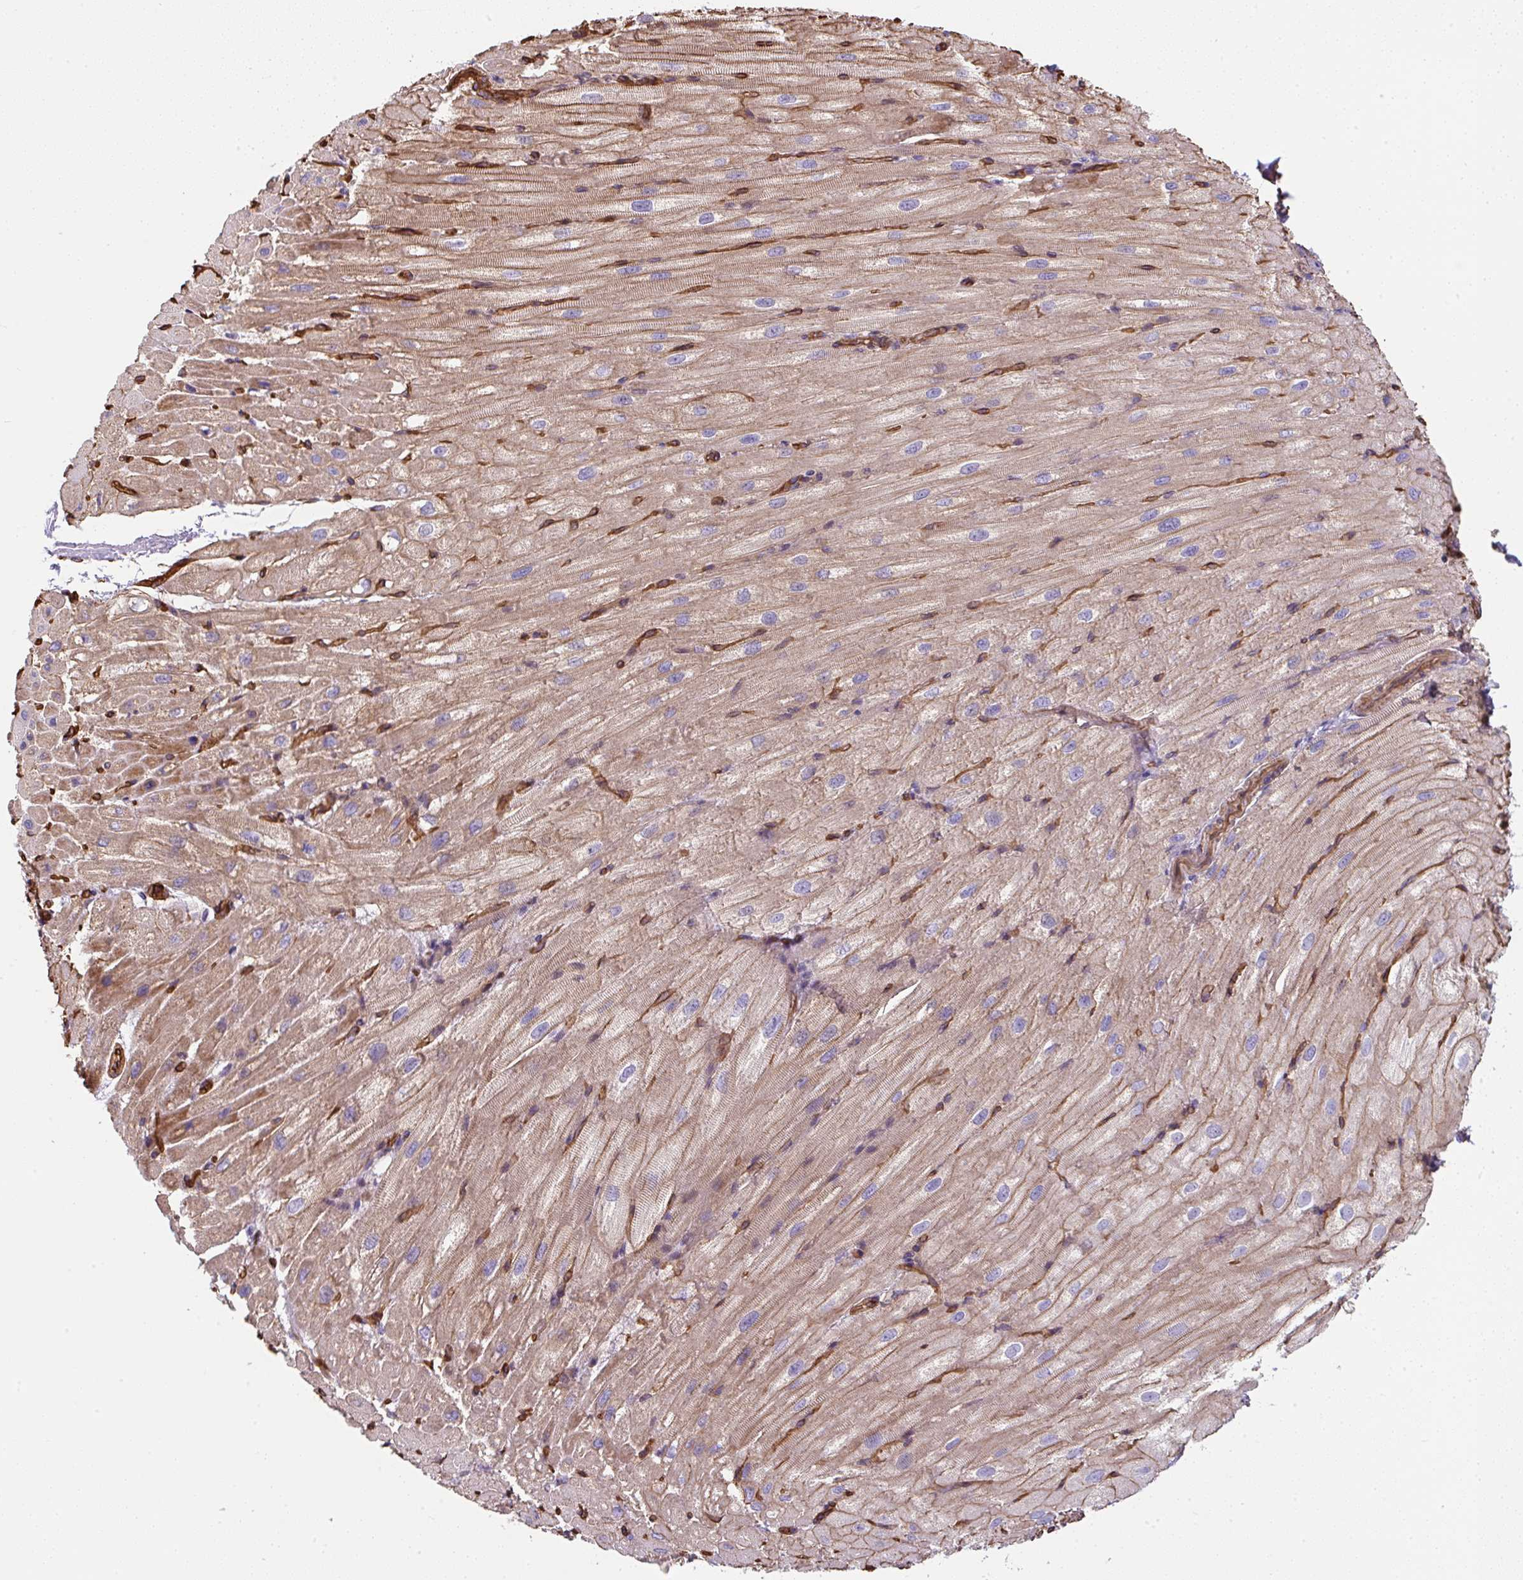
{"staining": {"intensity": "moderate", "quantity": ">75%", "location": "cytoplasmic/membranous"}, "tissue": "heart muscle", "cell_type": "Cardiomyocytes", "image_type": "normal", "snomed": [{"axis": "morphology", "description": "Normal tissue, NOS"}, {"axis": "topography", "description": "Heart"}], "caption": "Protein staining of unremarkable heart muscle demonstrates moderate cytoplasmic/membranous staining in approximately >75% of cardiomyocytes.", "gene": "ANKUB1", "patient": {"sex": "male", "age": 62}}